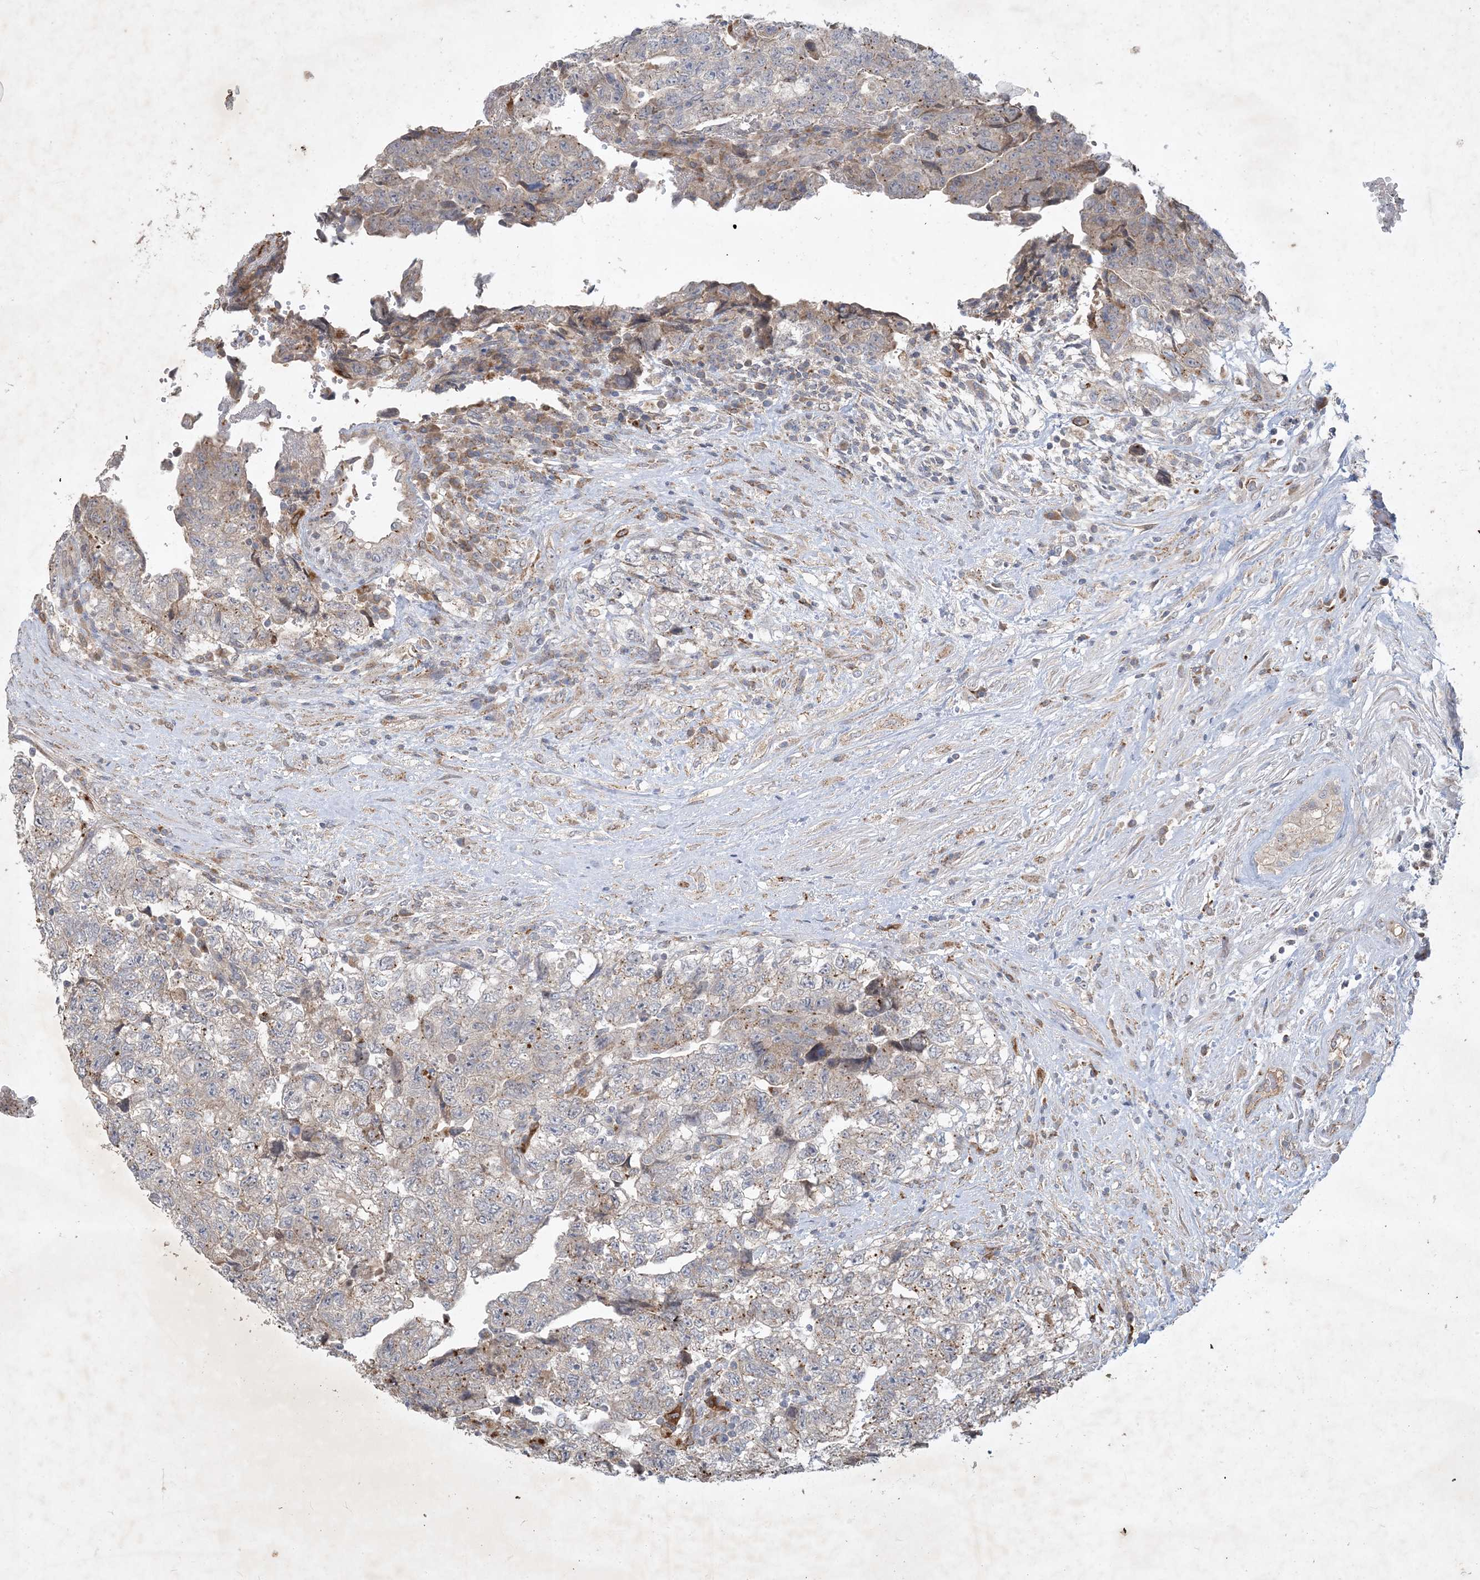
{"staining": {"intensity": "moderate", "quantity": "<25%", "location": "cytoplasmic/membranous"}, "tissue": "testis cancer", "cell_type": "Tumor cells", "image_type": "cancer", "snomed": [{"axis": "morphology", "description": "Carcinoma, Embryonal, NOS"}, {"axis": "topography", "description": "Testis"}], "caption": "Protein staining of embryonal carcinoma (testis) tissue reveals moderate cytoplasmic/membranous positivity in approximately <25% of tumor cells.", "gene": "MRPS18A", "patient": {"sex": "male", "age": 36}}